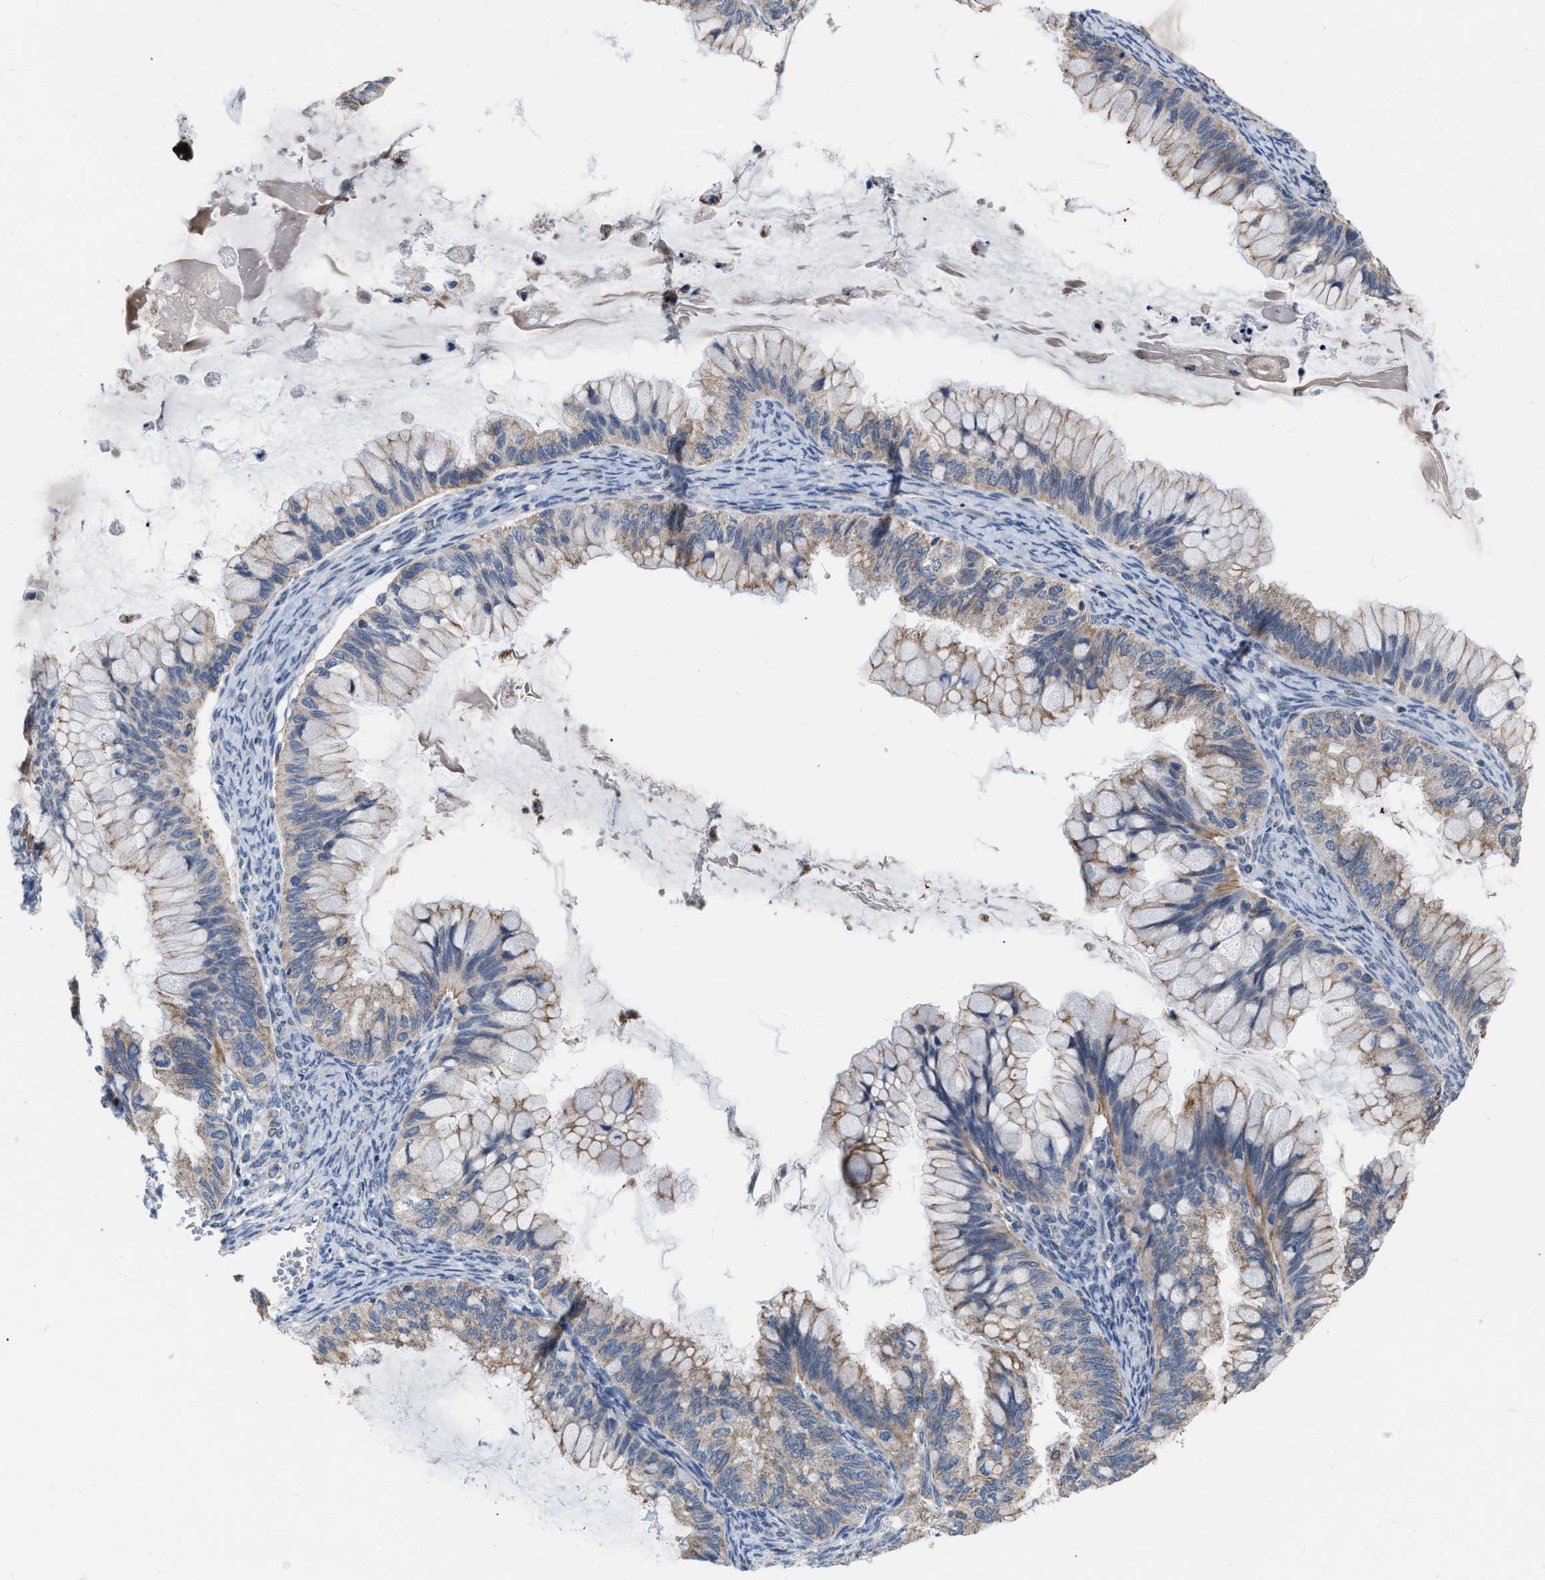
{"staining": {"intensity": "weak", "quantity": ">75%", "location": "cytoplasmic/membranous"}, "tissue": "ovarian cancer", "cell_type": "Tumor cells", "image_type": "cancer", "snomed": [{"axis": "morphology", "description": "Cystadenocarcinoma, mucinous, NOS"}, {"axis": "topography", "description": "Ovary"}], "caption": "Human ovarian cancer (mucinous cystadenocarcinoma) stained with a brown dye shows weak cytoplasmic/membranous positive staining in about >75% of tumor cells.", "gene": "DDX56", "patient": {"sex": "female", "age": 80}}